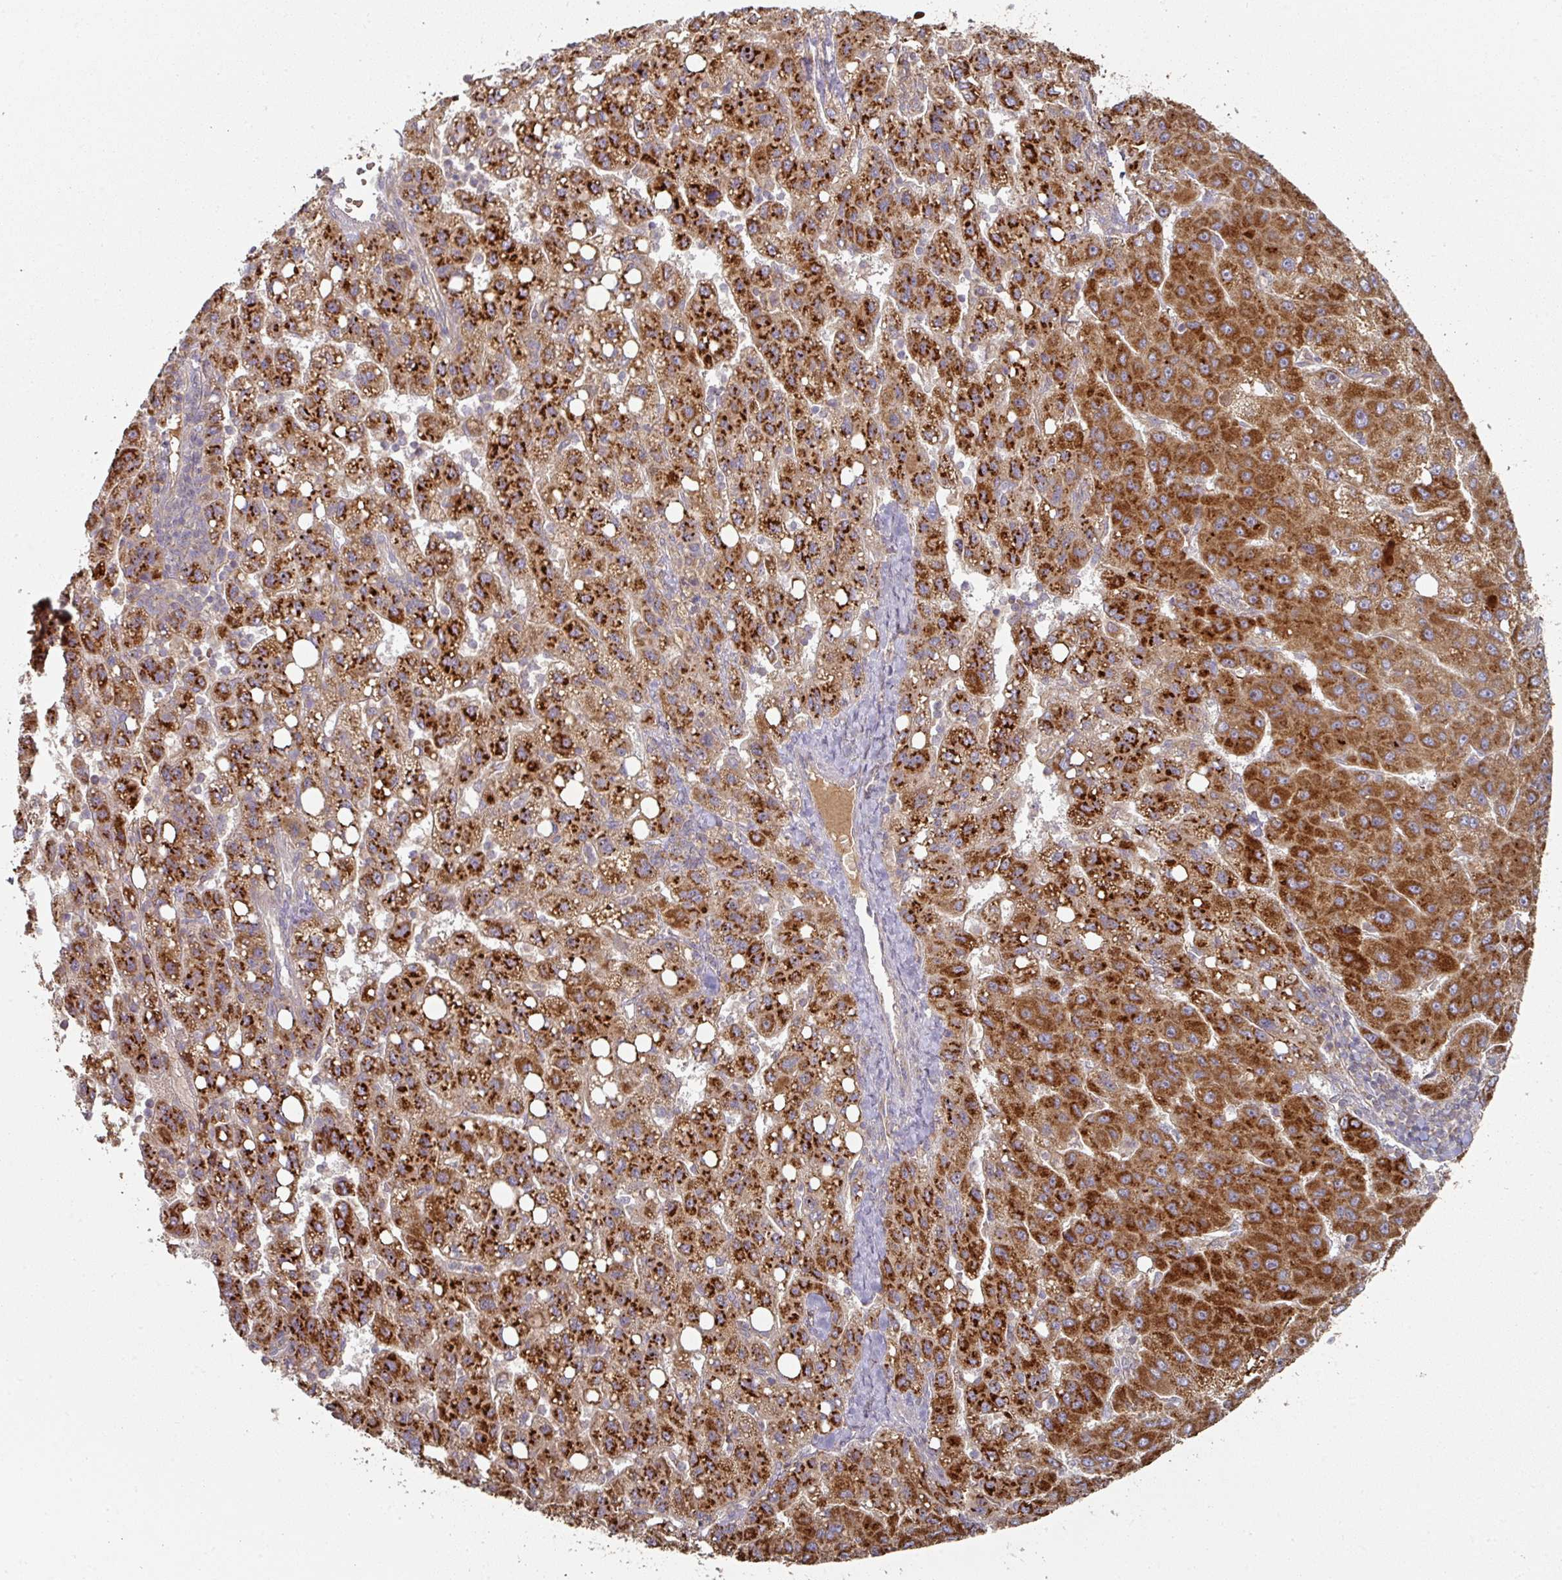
{"staining": {"intensity": "strong", "quantity": ">75%", "location": "cytoplasmic/membranous"}, "tissue": "liver cancer", "cell_type": "Tumor cells", "image_type": "cancer", "snomed": [{"axis": "morphology", "description": "Carcinoma, Hepatocellular, NOS"}, {"axis": "topography", "description": "Liver"}], "caption": "An IHC image of neoplastic tissue is shown. Protein staining in brown shows strong cytoplasmic/membranous positivity in liver hepatocellular carcinoma within tumor cells.", "gene": "DNAJC7", "patient": {"sex": "female", "age": 82}}